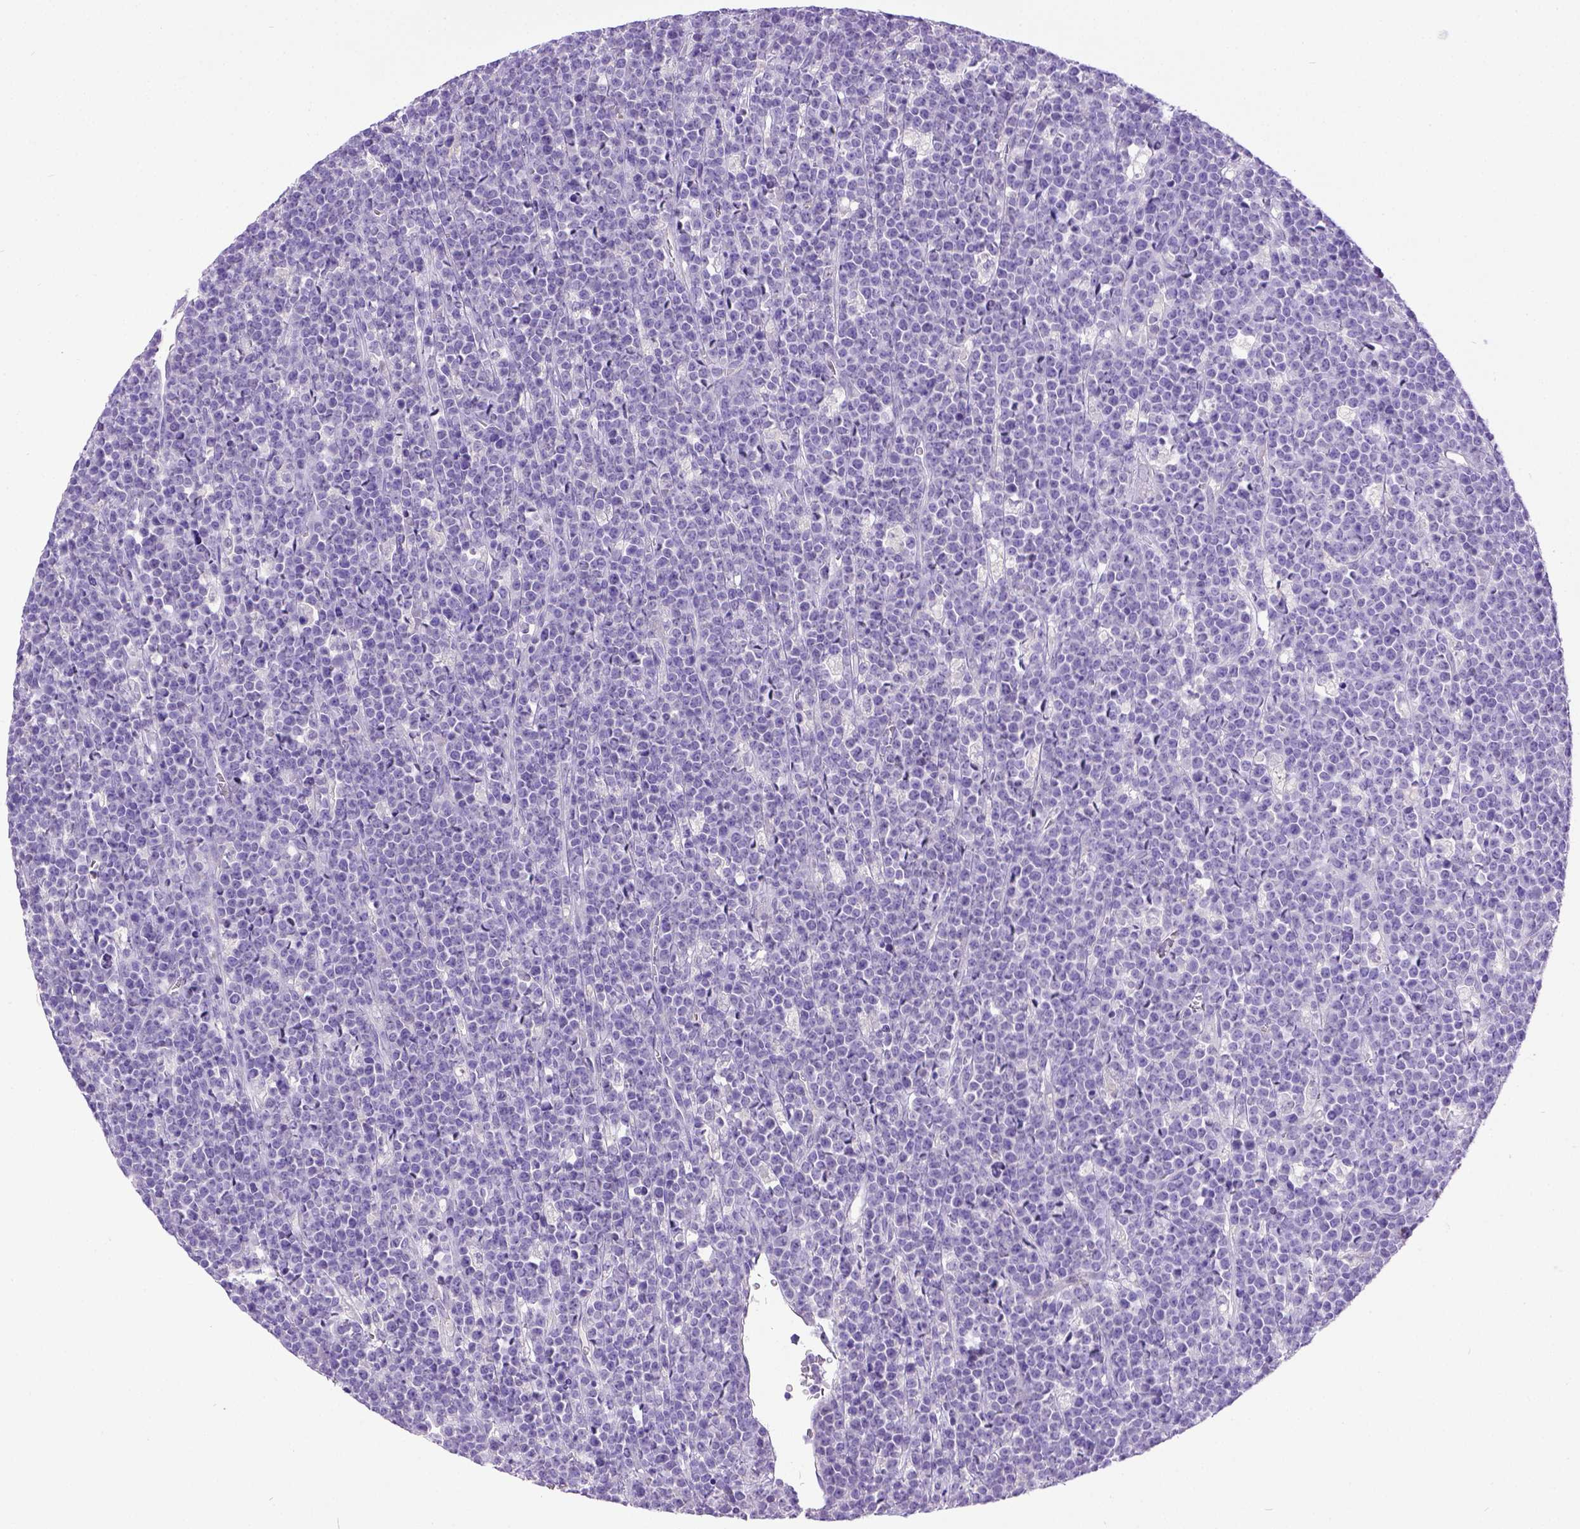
{"staining": {"intensity": "negative", "quantity": "none", "location": "none"}, "tissue": "lymphoma", "cell_type": "Tumor cells", "image_type": "cancer", "snomed": [{"axis": "morphology", "description": "Malignant lymphoma, non-Hodgkin's type, High grade"}, {"axis": "topography", "description": "Ovary"}], "caption": "The IHC photomicrograph has no significant staining in tumor cells of lymphoma tissue.", "gene": "KIT", "patient": {"sex": "female", "age": 56}}